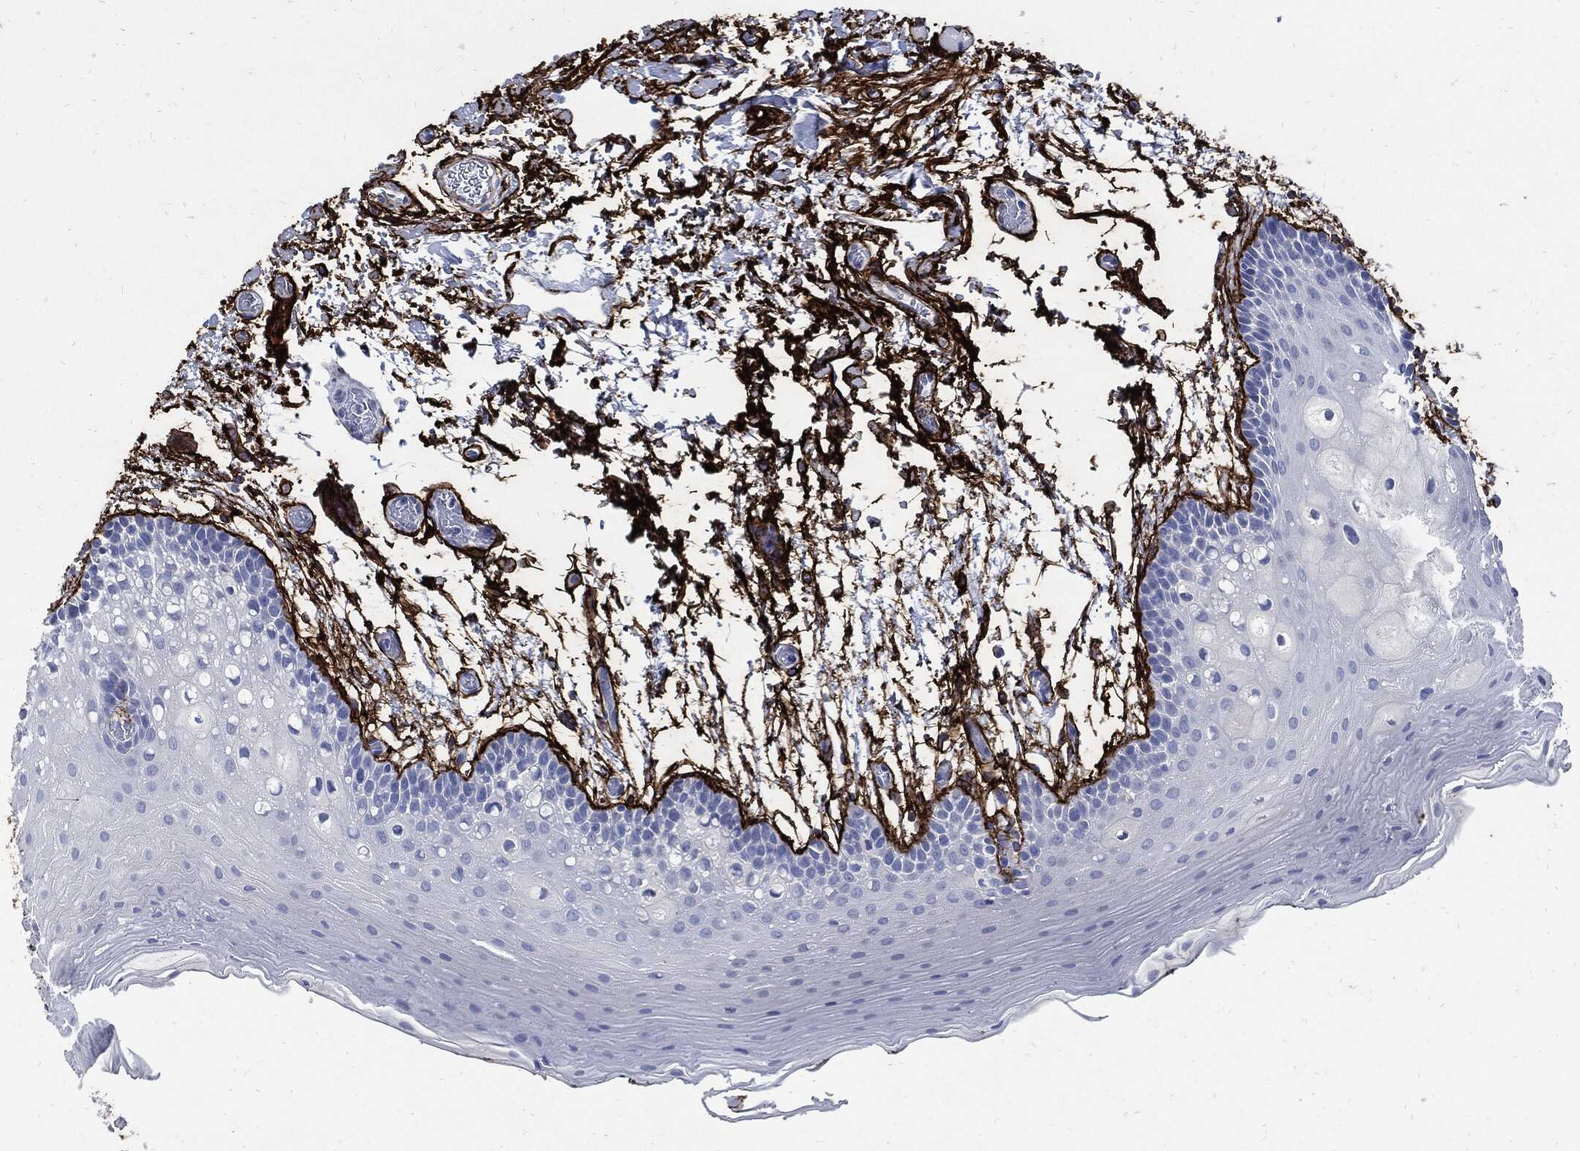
{"staining": {"intensity": "negative", "quantity": "none", "location": "none"}, "tissue": "oral mucosa", "cell_type": "Squamous epithelial cells", "image_type": "normal", "snomed": [{"axis": "morphology", "description": "Normal tissue, NOS"}, {"axis": "topography", "description": "Oral tissue"}], "caption": "This is an IHC image of normal oral mucosa. There is no expression in squamous epithelial cells.", "gene": "FBN1", "patient": {"sex": "male", "age": 62}}